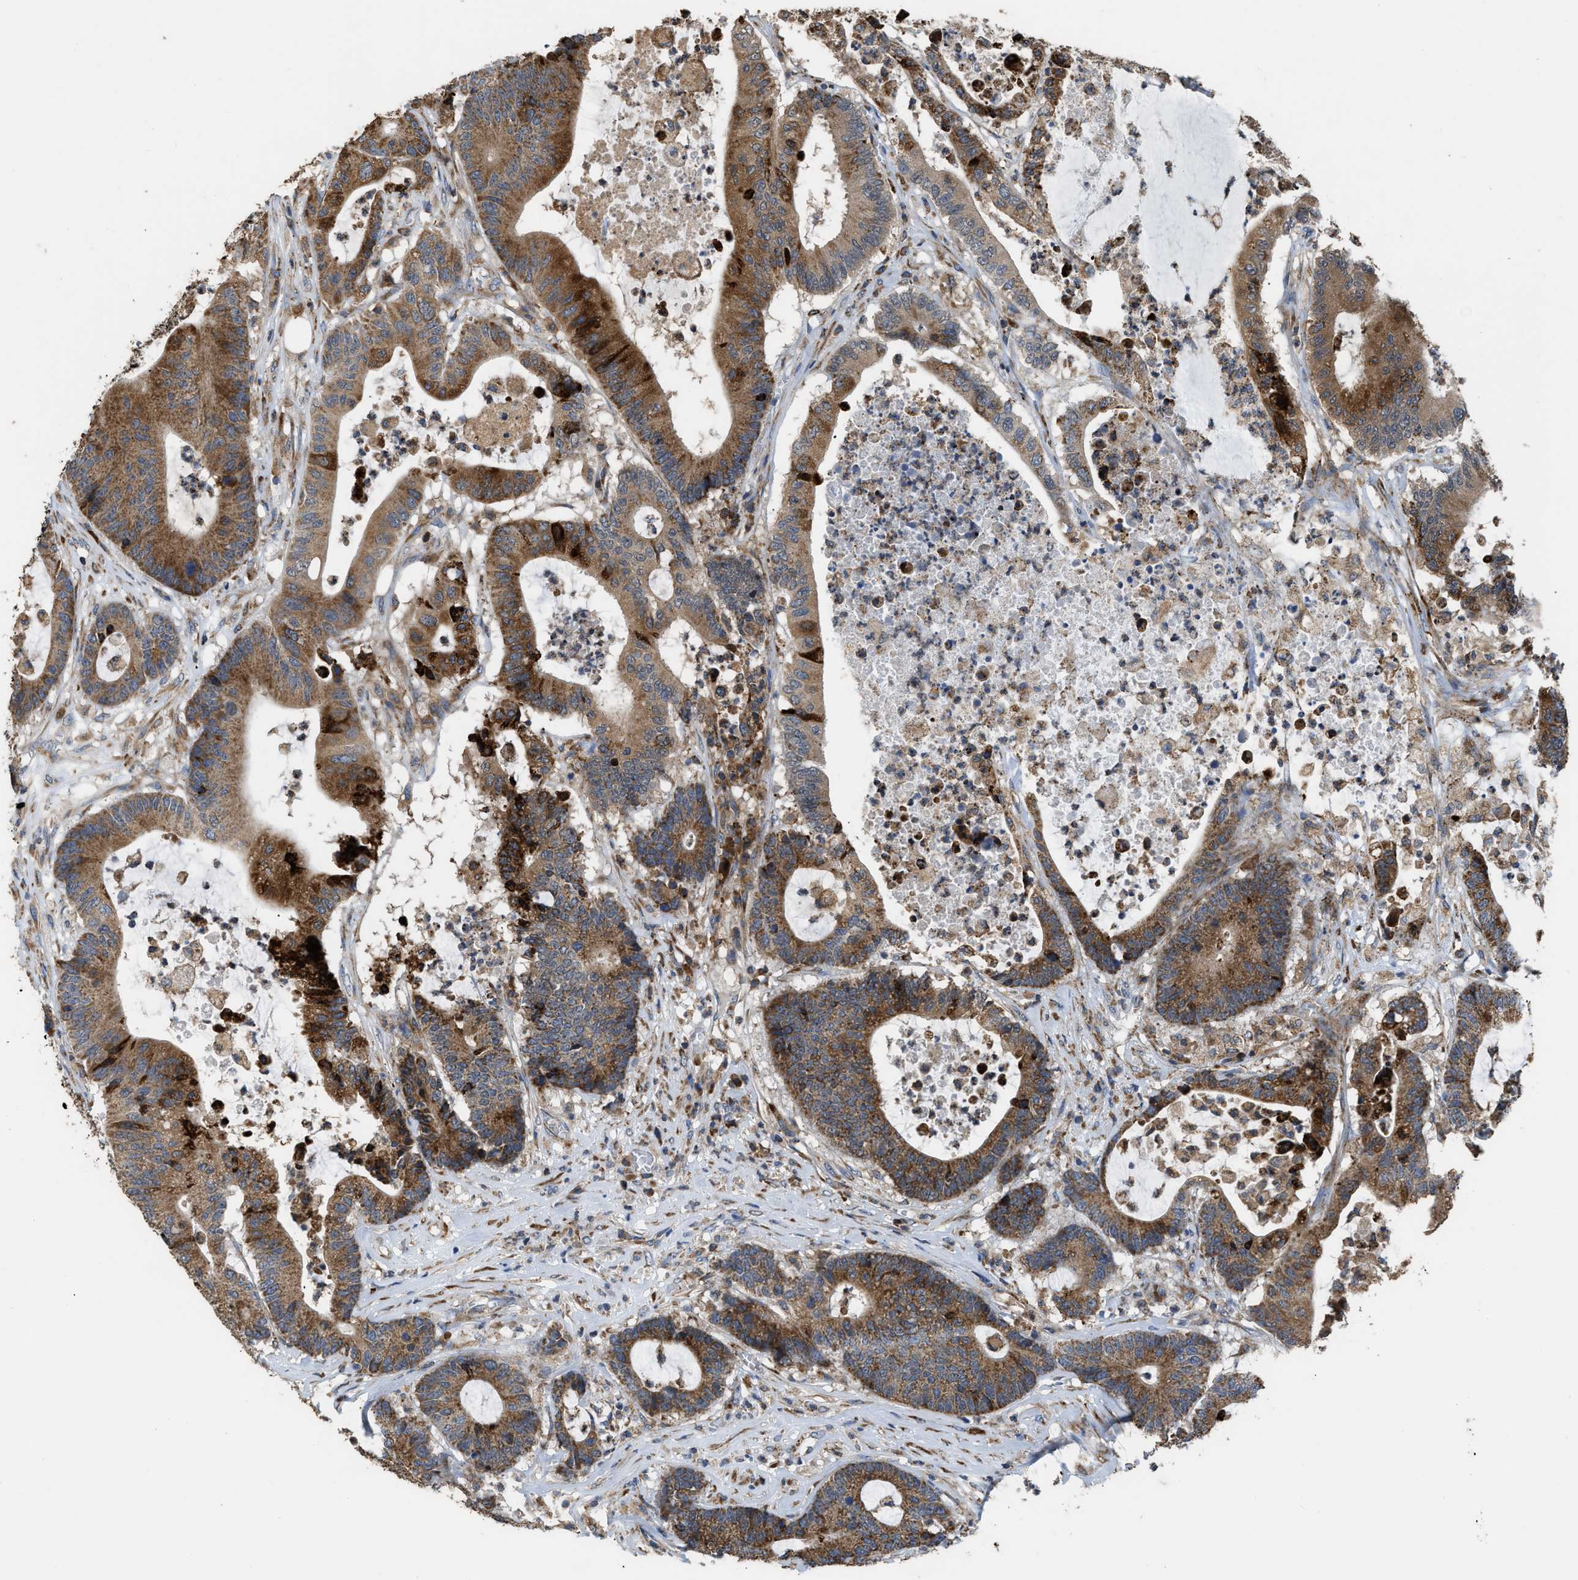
{"staining": {"intensity": "moderate", "quantity": ">75%", "location": "cytoplasmic/membranous"}, "tissue": "colorectal cancer", "cell_type": "Tumor cells", "image_type": "cancer", "snomed": [{"axis": "morphology", "description": "Adenocarcinoma, NOS"}, {"axis": "topography", "description": "Colon"}], "caption": "IHC of human colorectal adenocarcinoma exhibits medium levels of moderate cytoplasmic/membranous expression in about >75% of tumor cells.", "gene": "AK2", "patient": {"sex": "female", "age": 84}}